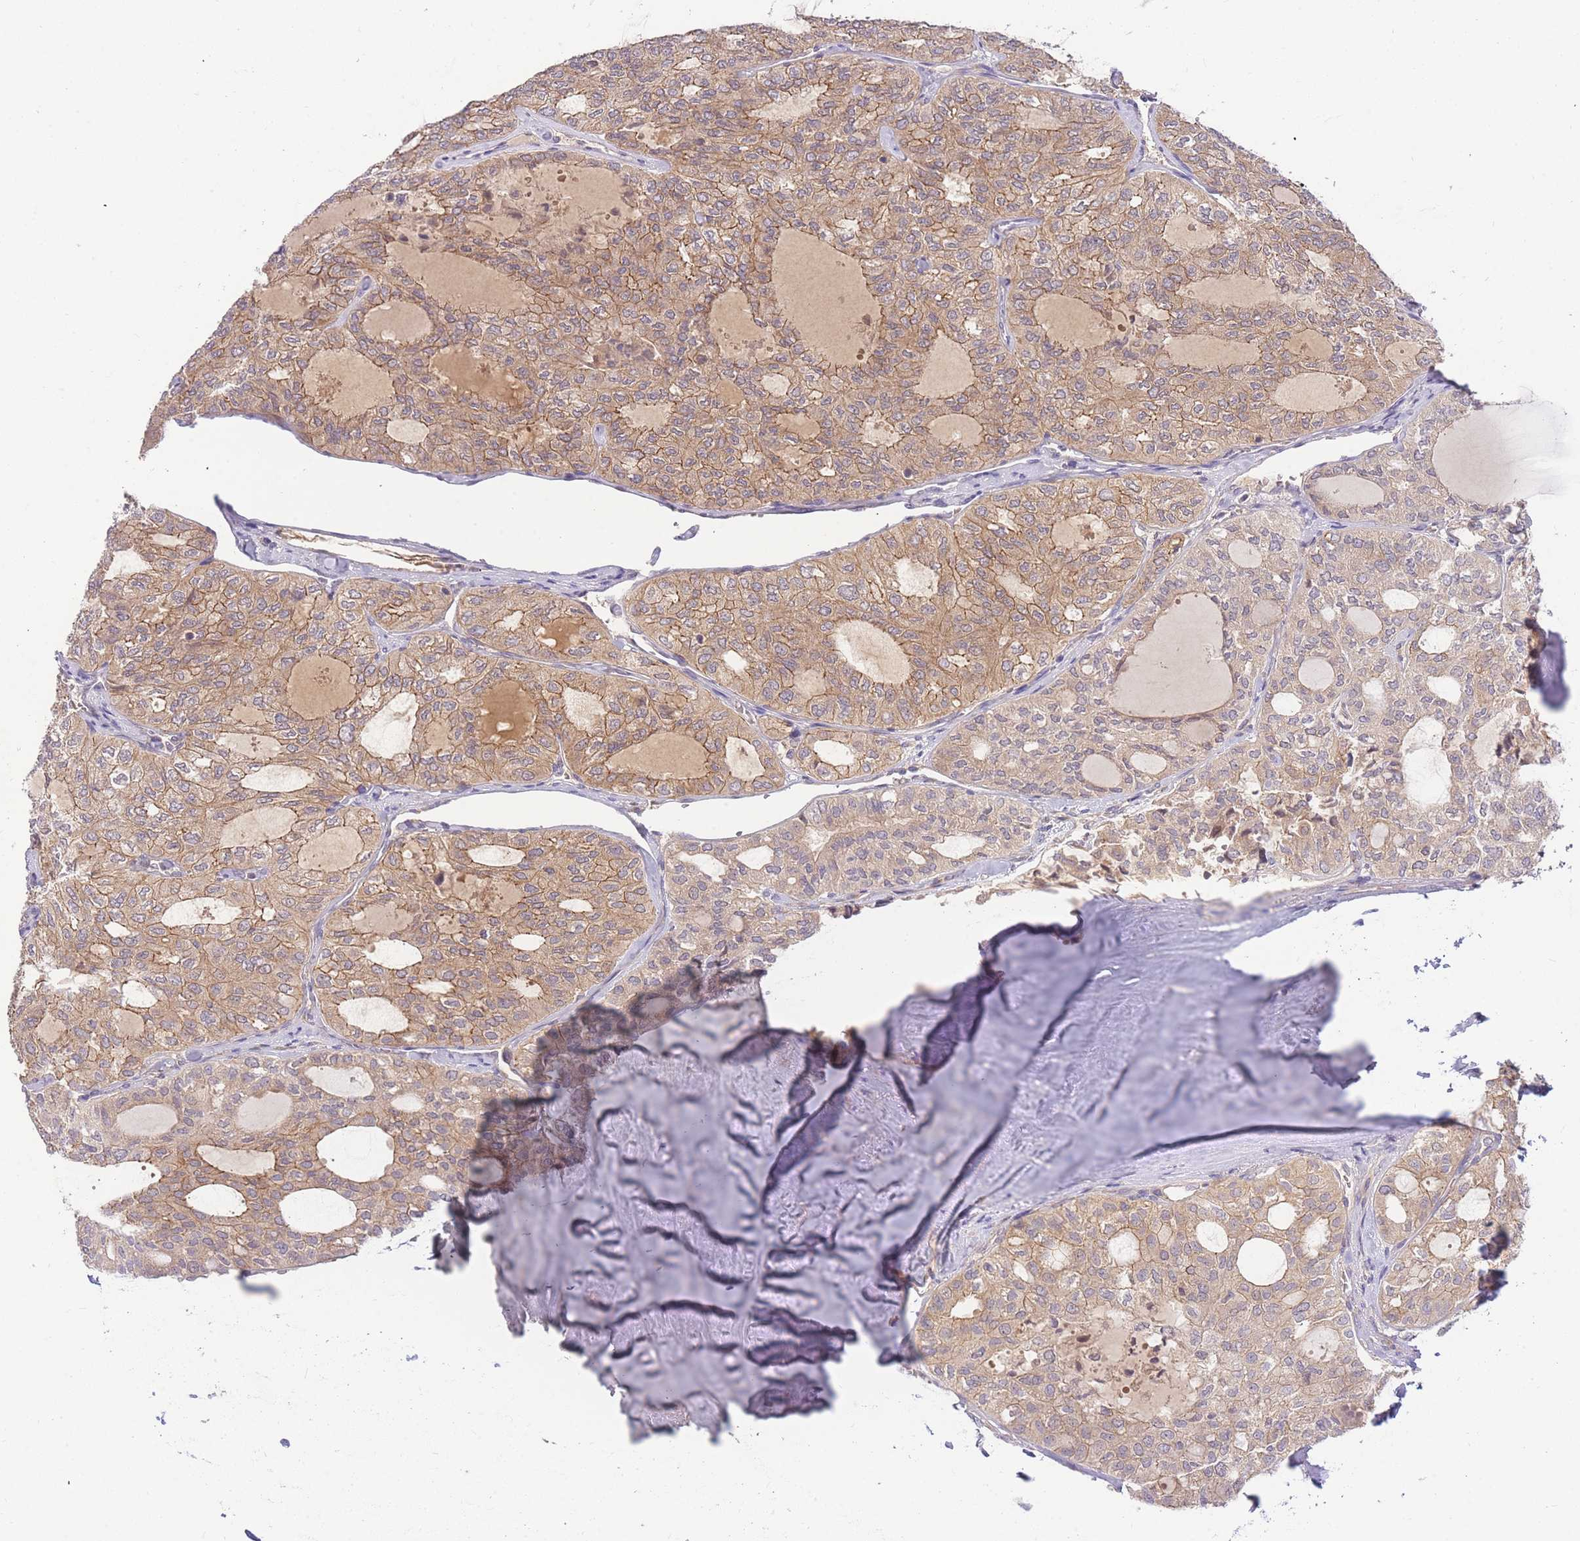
{"staining": {"intensity": "weak", "quantity": ">75%", "location": "cytoplasmic/membranous"}, "tissue": "thyroid cancer", "cell_type": "Tumor cells", "image_type": "cancer", "snomed": [{"axis": "morphology", "description": "Follicular adenoma carcinoma, NOS"}, {"axis": "topography", "description": "Thyroid gland"}], "caption": "The micrograph exhibits immunohistochemical staining of thyroid cancer. There is weak cytoplasmic/membranous staining is appreciated in approximately >75% of tumor cells. (Stains: DAB in brown, nuclei in blue, Microscopy: brightfield microscopy at high magnification).", "gene": "ZNF577", "patient": {"sex": "male", "age": 75}}